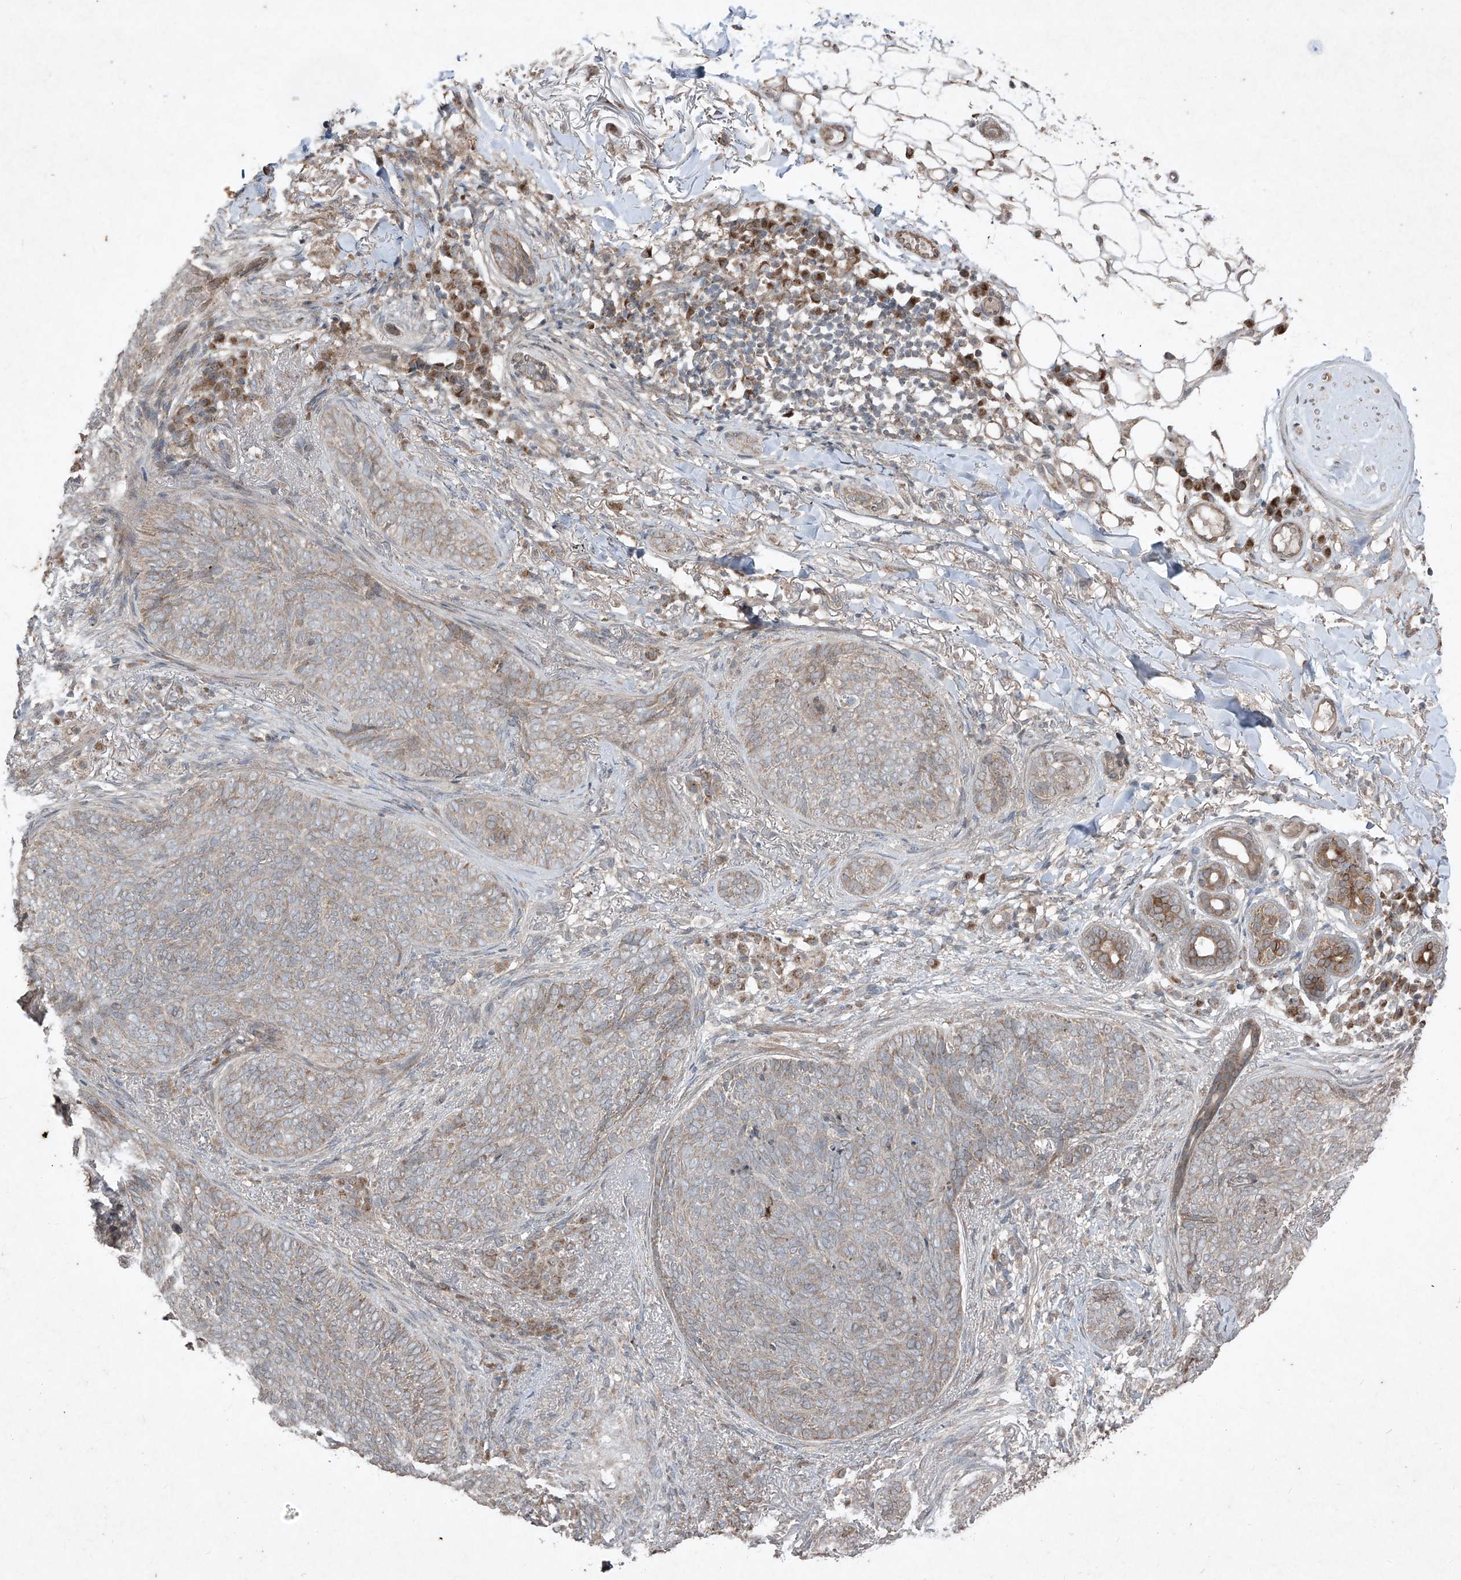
{"staining": {"intensity": "weak", "quantity": "25%-75%", "location": "cytoplasmic/membranous"}, "tissue": "skin cancer", "cell_type": "Tumor cells", "image_type": "cancer", "snomed": [{"axis": "morphology", "description": "Basal cell carcinoma"}, {"axis": "topography", "description": "Skin"}], "caption": "Human skin cancer (basal cell carcinoma) stained with a brown dye shows weak cytoplasmic/membranous positive expression in approximately 25%-75% of tumor cells.", "gene": "ABCD3", "patient": {"sex": "male", "age": 85}}